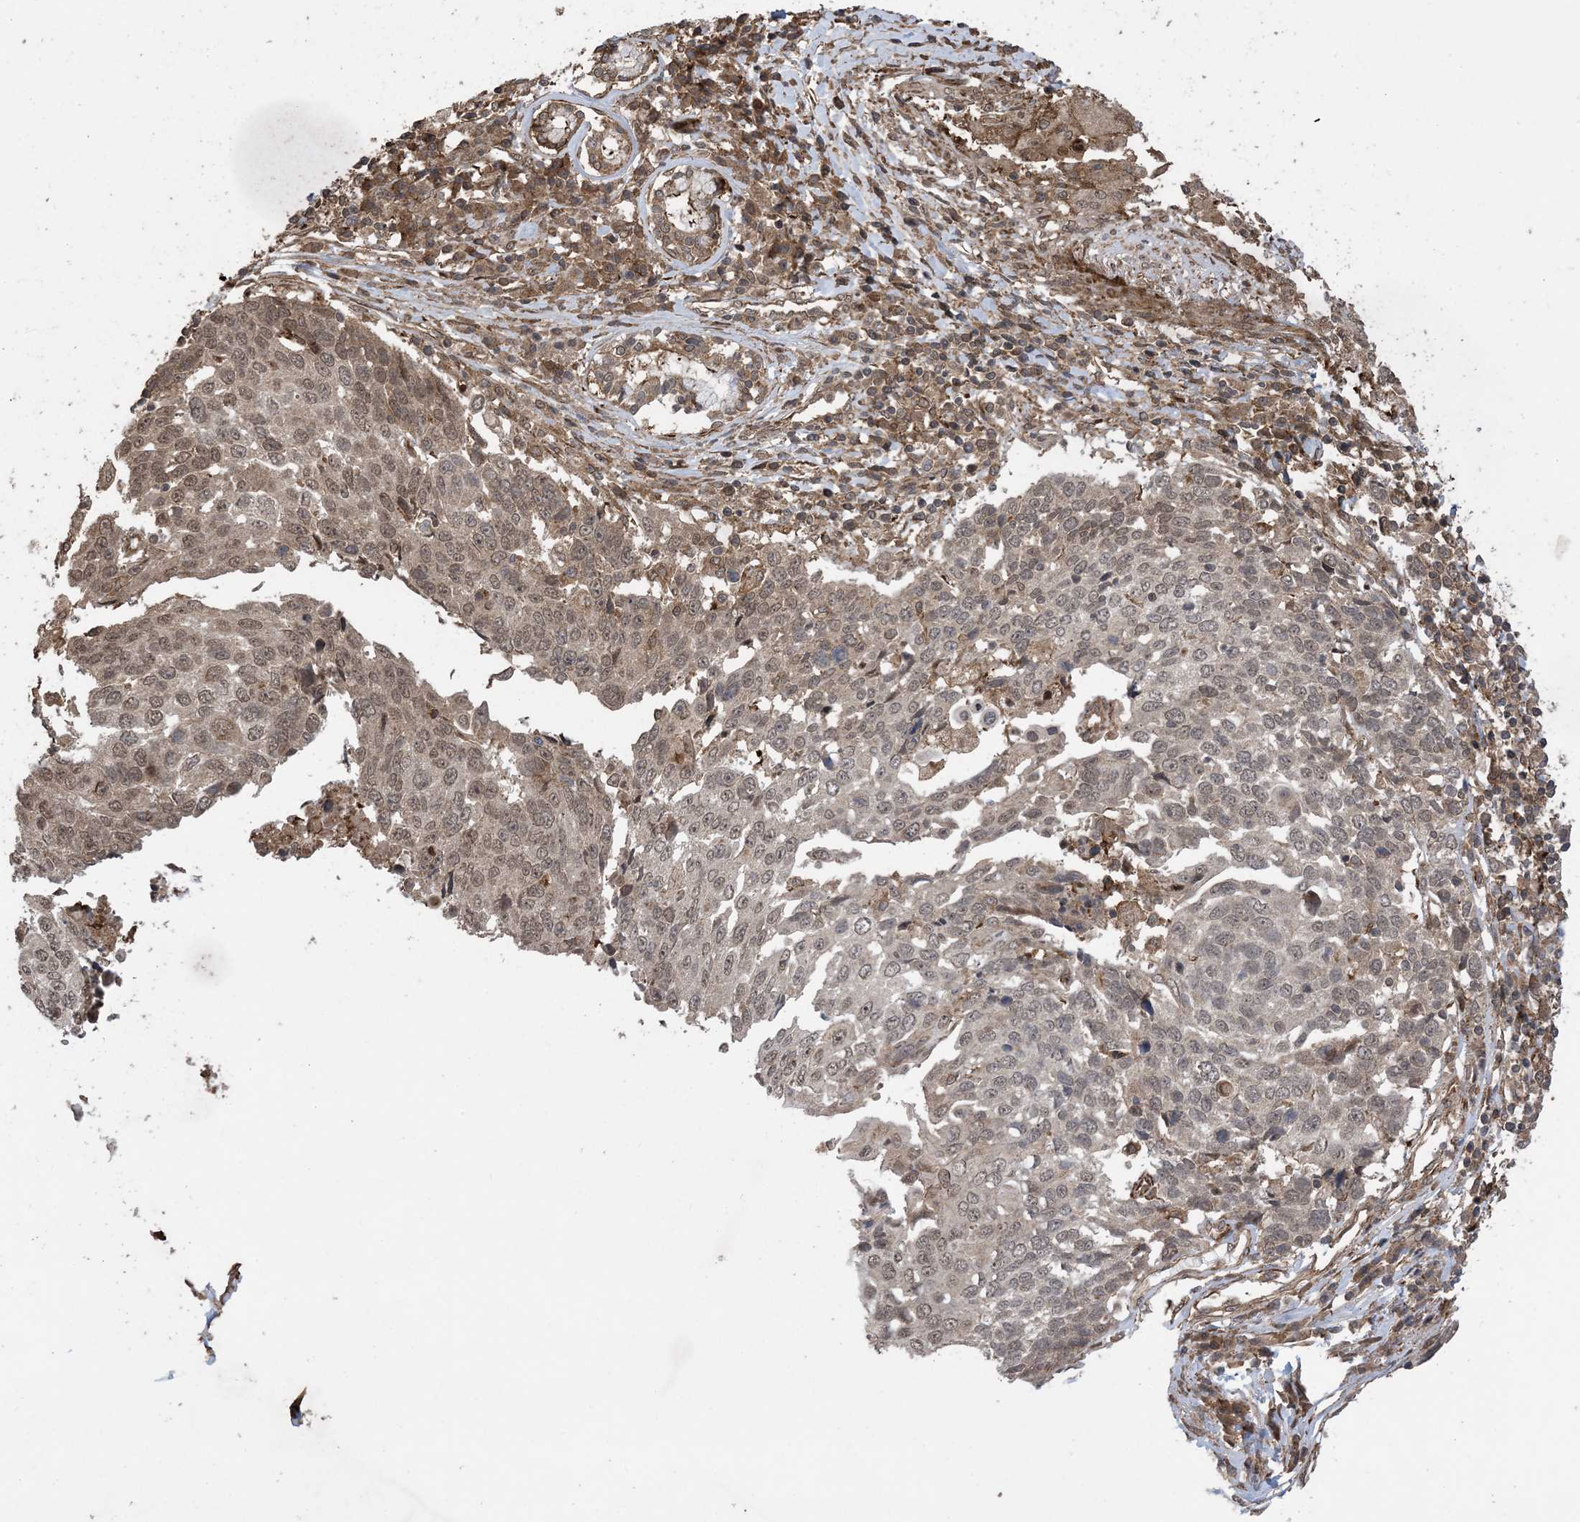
{"staining": {"intensity": "moderate", "quantity": ">75%", "location": "cytoplasmic/membranous,nuclear"}, "tissue": "lung cancer", "cell_type": "Tumor cells", "image_type": "cancer", "snomed": [{"axis": "morphology", "description": "Squamous cell carcinoma, NOS"}, {"axis": "topography", "description": "Lung"}], "caption": "Lung cancer (squamous cell carcinoma) stained with DAB immunohistochemistry (IHC) demonstrates medium levels of moderate cytoplasmic/membranous and nuclear staining in approximately >75% of tumor cells. The staining was performed using DAB (3,3'-diaminobenzidine) to visualize the protein expression in brown, while the nuclei were stained in blue with hematoxylin (Magnification: 20x).", "gene": "ZNF511", "patient": {"sex": "male", "age": 66}}